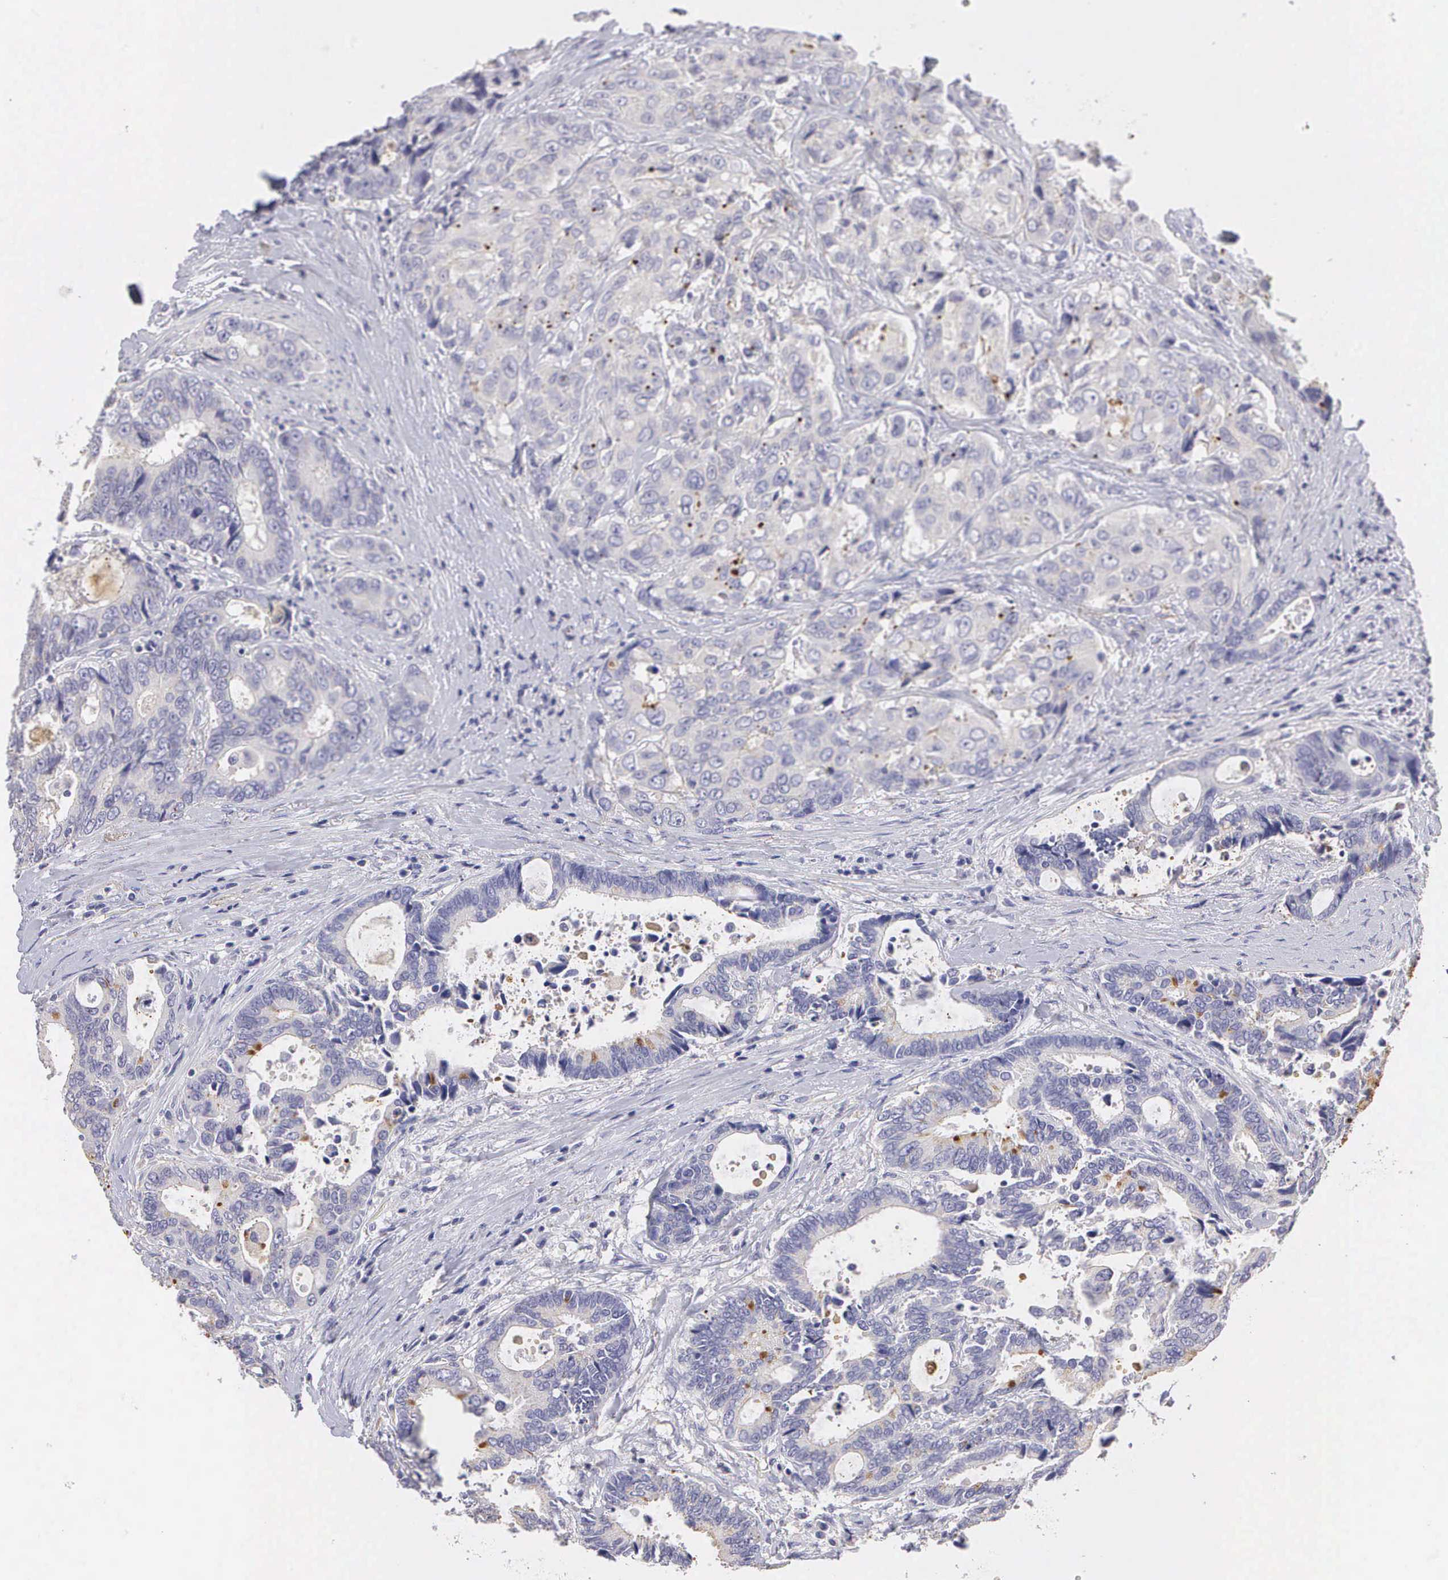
{"staining": {"intensity": "negative", "quantity": "none", "location": "none"}, "tissue": "colorectal cancer", "cell_type": "Tumor cells", "image_type": "cancer", "snomed": [{"axis": "morphology", "description": "Adenocarcinoma, NOS"}, {"axis": "topography", "description": "Rectum"}], "caption": "There is no significant staining in tumor cells of colorectal adenocarcinoma. The staining was performed using DAB (3,3'-diaminobenzidine) to visualize the protein expression in brown, while the nuclei were stained in blue with hematoxylin (Magnification: 20x).", "gene": "CLU", "patient": {"sex": "female", "age": 67}}